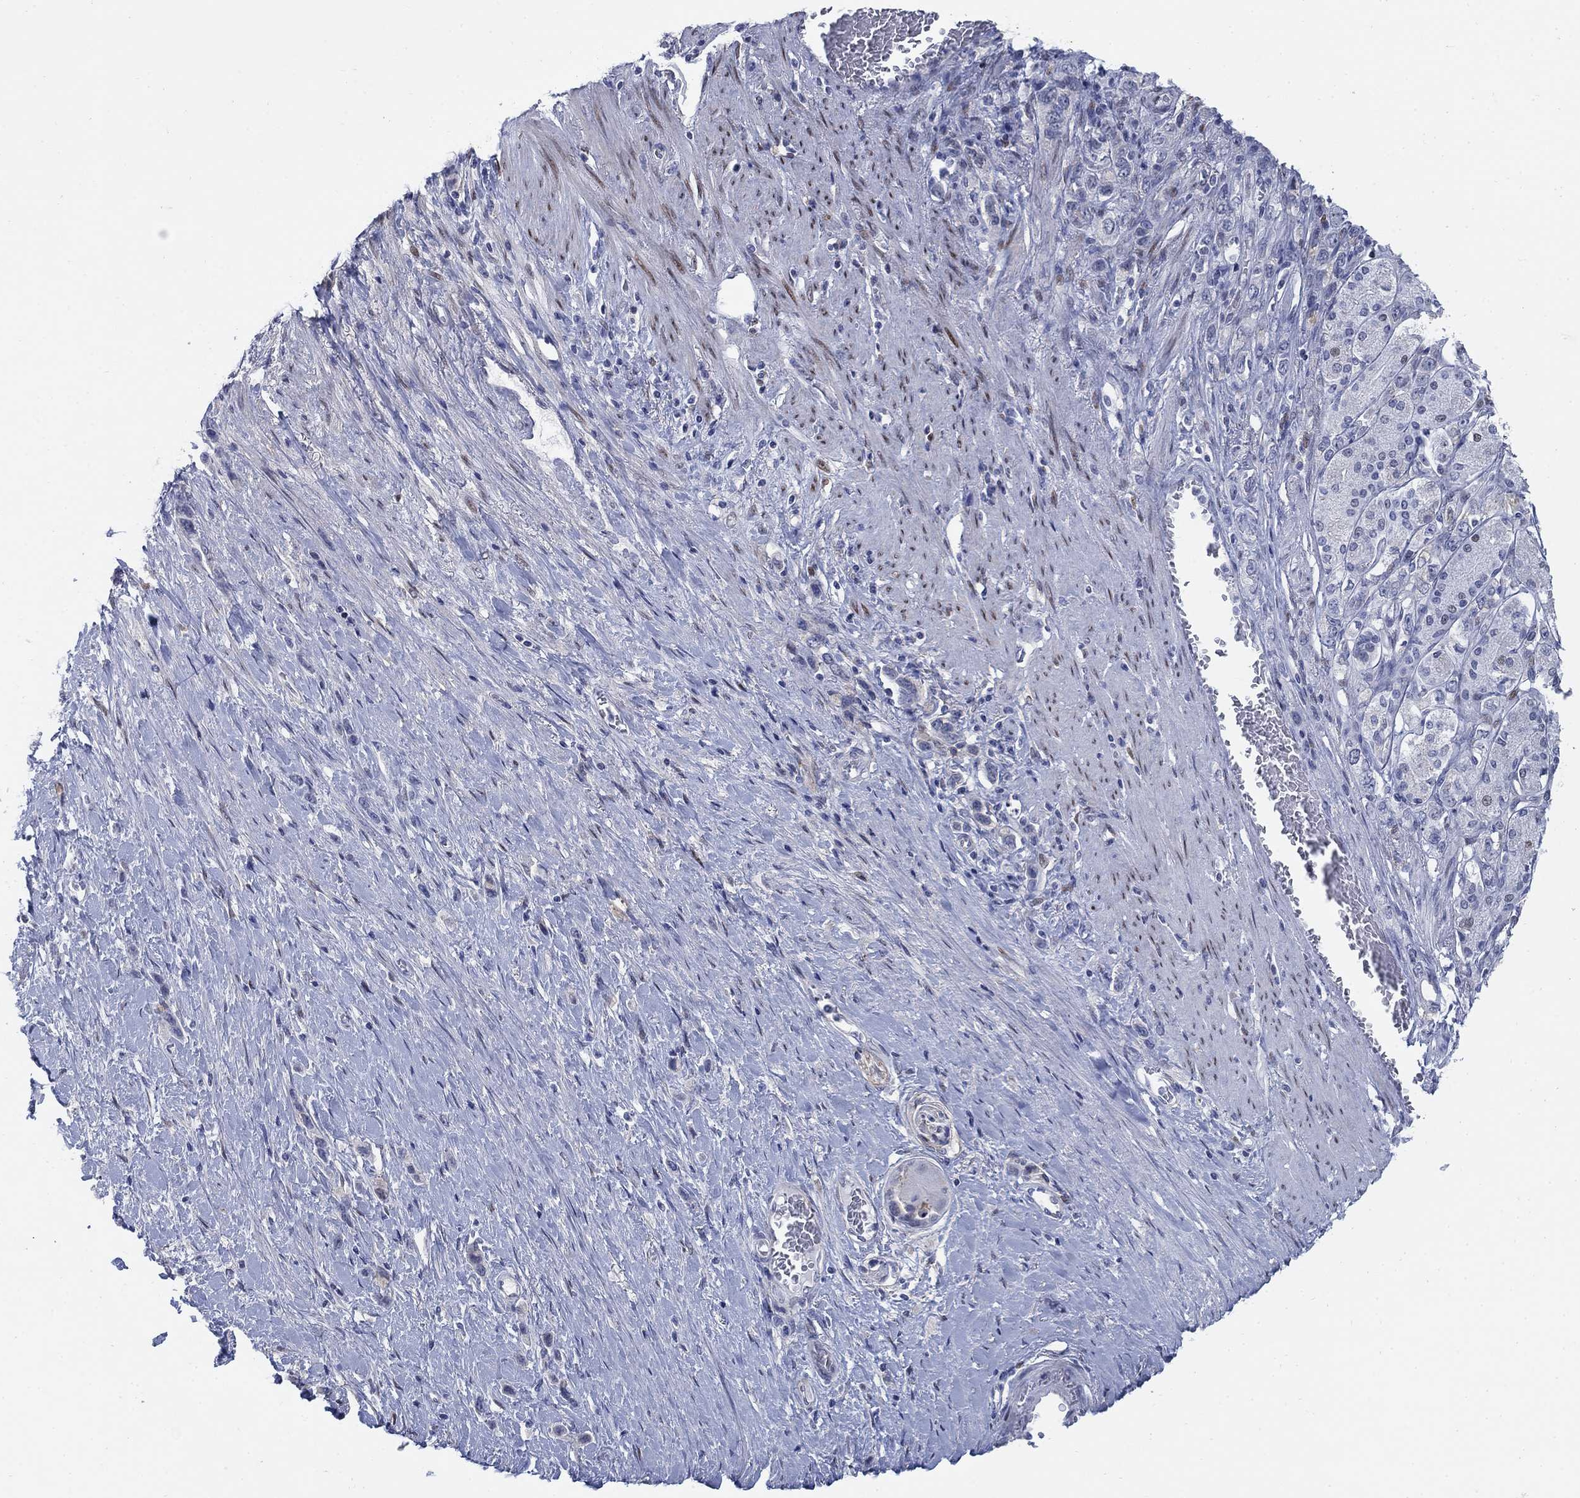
{"staining": {"intensity": "negative", "quantity": "none", "location": "none"}, "tissue": "stomach cancer", "cell_type": "Tumor cells", "image_type": "cancer", "snomed": [{"axis": "morphology", "description": "Normal tissue, NOS"}, {"axis": "morphology", "description": "Adenocarcinoma, NOS"}, {"axis": "morphology", "description": "Adenocarcinoma, High grade"}, {"axis": "topography", "description": "Stomach, upper"}, {"axis": "topography", "description": "Stomach"}], "caption": "High magnification brightfield microscopy of stomach adenocarcinoma (high-grade) stained with DAB (brown) and counterstained with hematoxylin (blue): tumor cells show no significant staining. (DAB immunohistochemistry (IHC) visualized using brightfield microscopy, high magnification).", "gene": "MYO3A", "patient": {"sex": "female", "age": 65}}